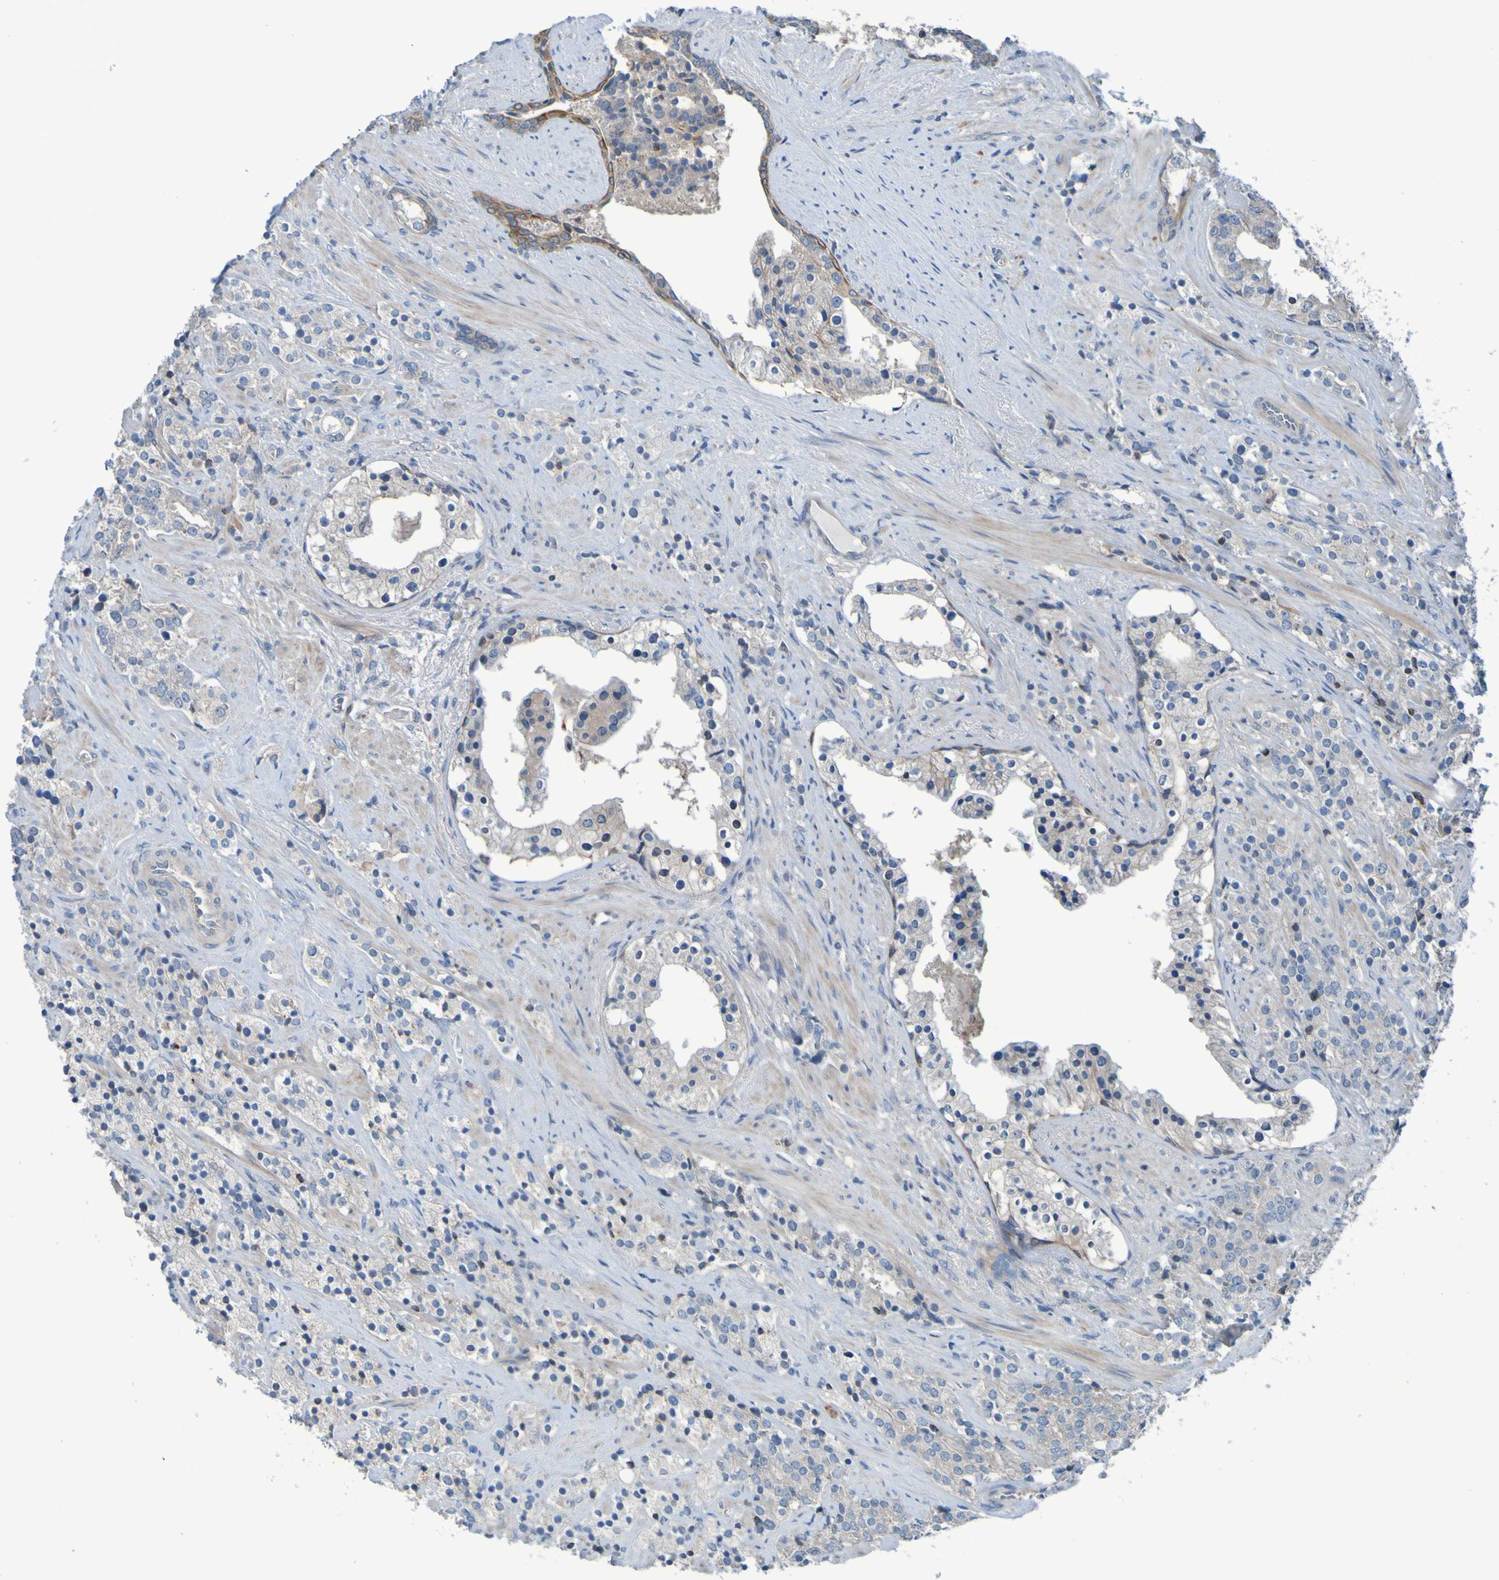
{"staining": {"intensity": "weak", "quantity": "<25%", "location": "cytoplasmic/membranous"}, "tissue": "prostate cancer", "cell_type": "Tumor cells", "image_type": "cancer", "snomed": [{"axis": "morphology", "description": "Adenocarcinoma, High grade"}, {"axis": "topography", "description": "Prostate"}], "caption": "Tumor cells show no significant positivity in high-grade adenocarcinoma (prostate).", "gene": "NPRL3", "patient": {"sex": "male", "age": 71}}